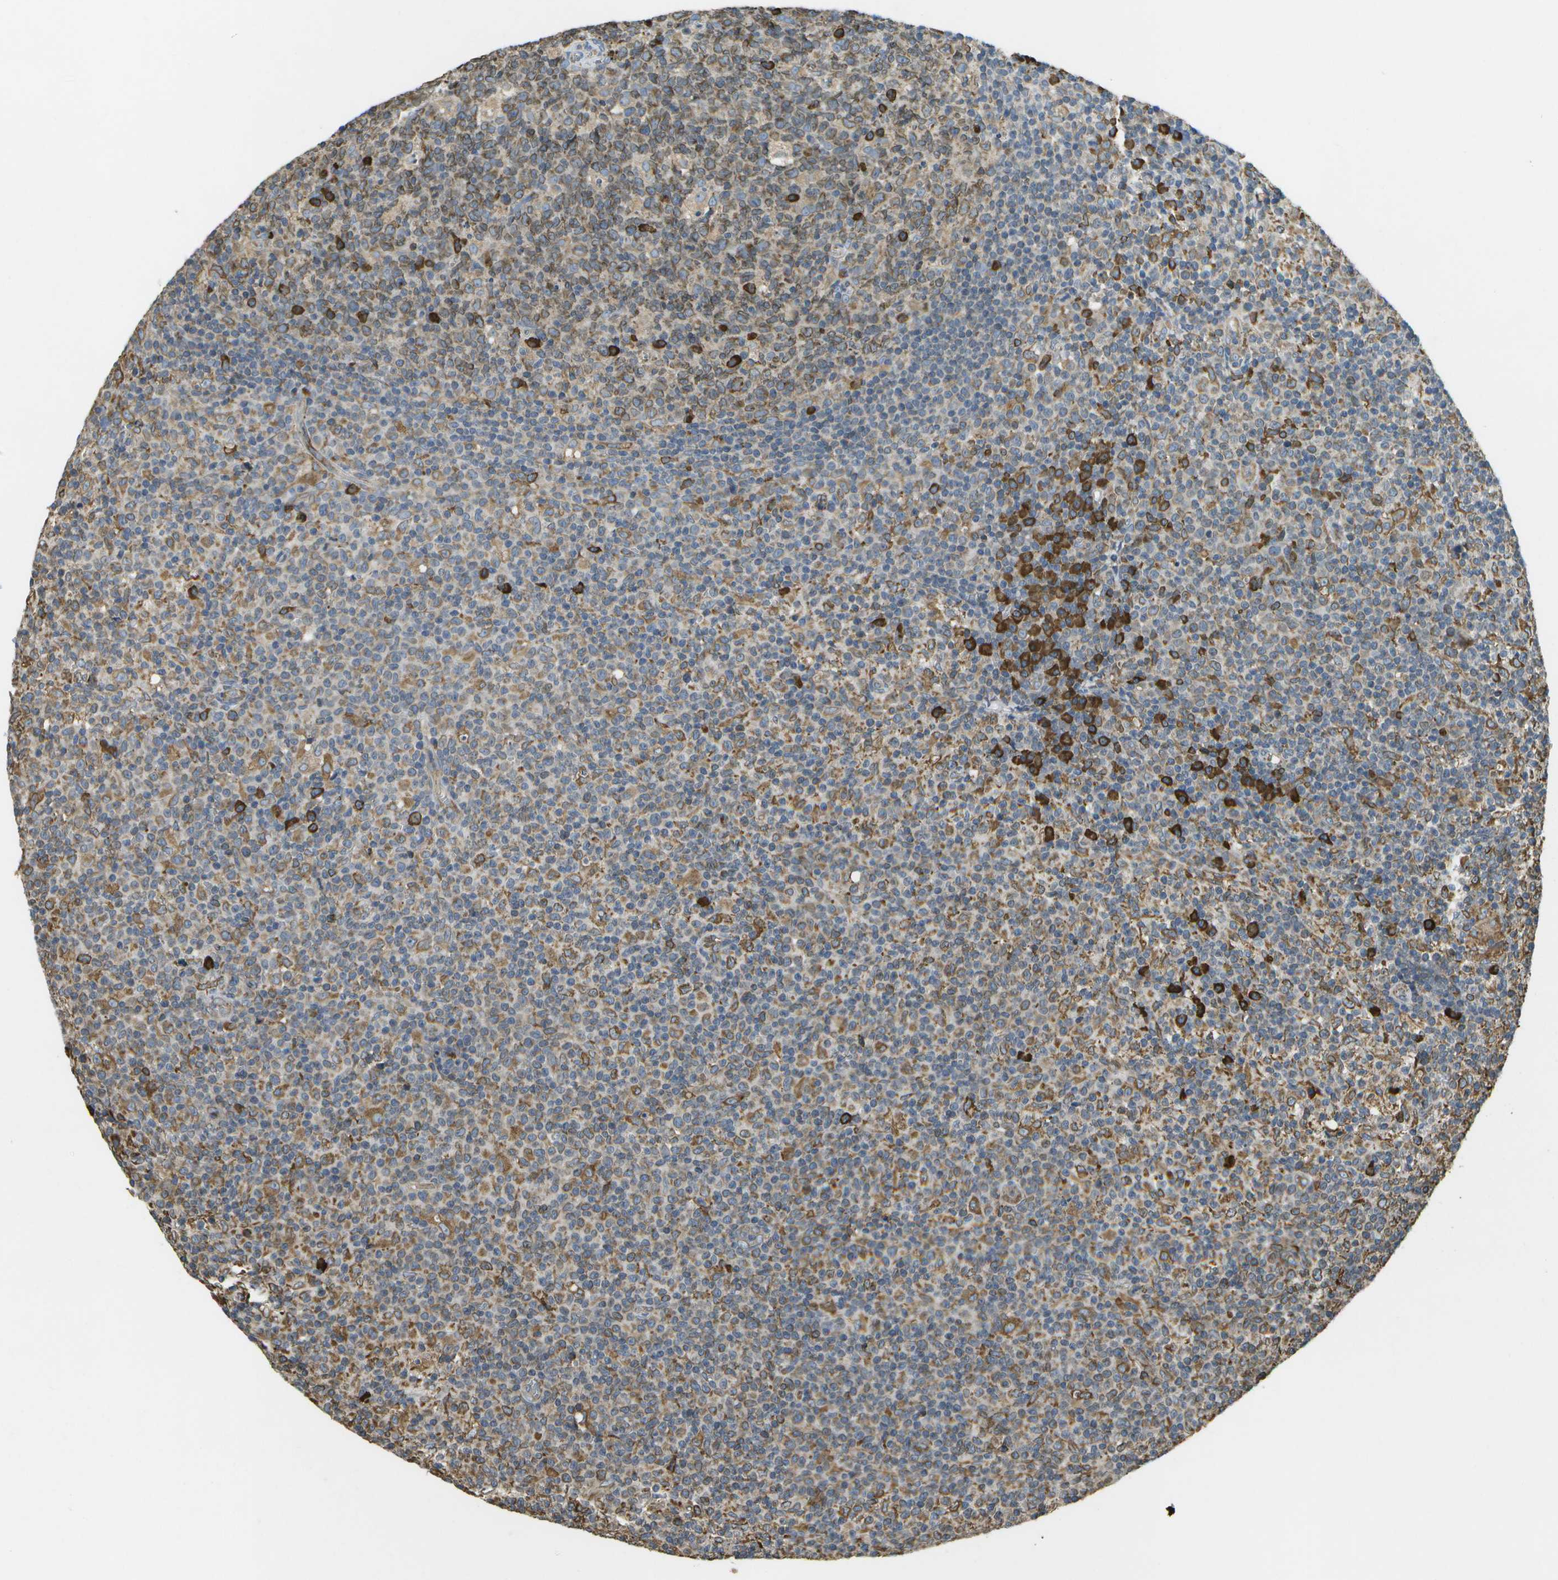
{"staining": {"intensity": "moderate", "quantity": ">75%", "location": "cytoplasmic/membranous"}, "tissue": "lymph node", "cell_type": "Germinal center cells", "image_type": "normal", "snomed": [{"axis": "morphology", "description": "Normal tissue, NOS"}, {"axis": "morphology", "description": "Inflammation, NOS"}, {"axis": "topography", "description": "Lymph node"}], "caption": "A photomicrograph of human lymph node stained for a protein displays moderate cytoplasmic/membranous brown staining in germinal center cells.", "gene": "PDIA4", "patient": {"sex": "male", "age": 55}}